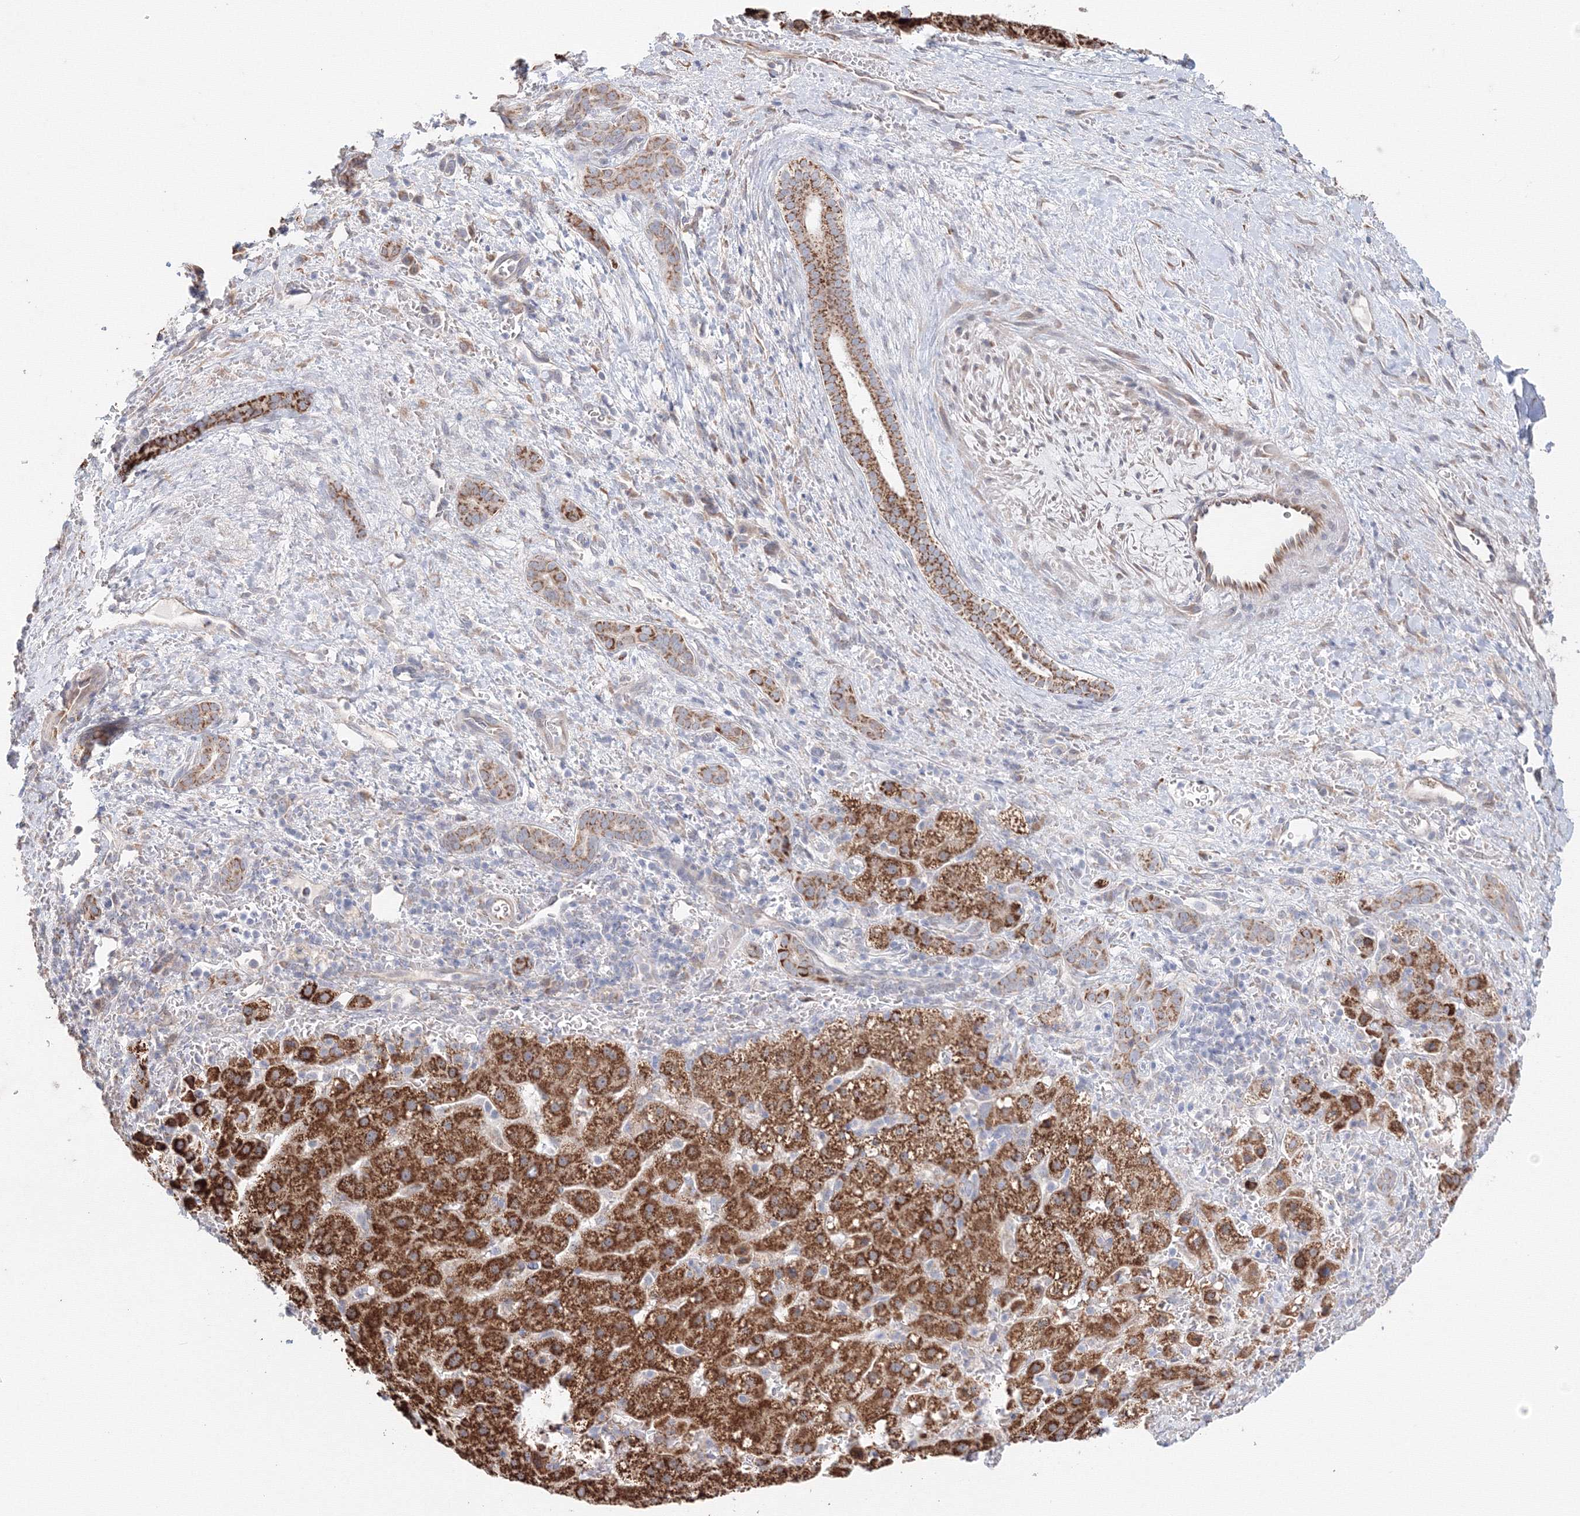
{"staining": {"intensity": "strong", "quantity": ">75%", "location": "cytoplasmic/membranous"}, "tissue": "liver cancer", "cell_type": "Tumor cells", "image_type": "cancer", "snomed": [{"axis": "morphology", "description": "Carcinoma, Hepatocellular, NOS"}, {"axis": "topography", "description": "Liver"}], "caption": "Hepatocellular carcinoma (liver) stained with a brown dye demonstrates strong cytoplasmic/membranous positive staining in about >75% of tumor cells.", "gene": "DHRS12", "patient": {"sex": "male", "age": 57}}